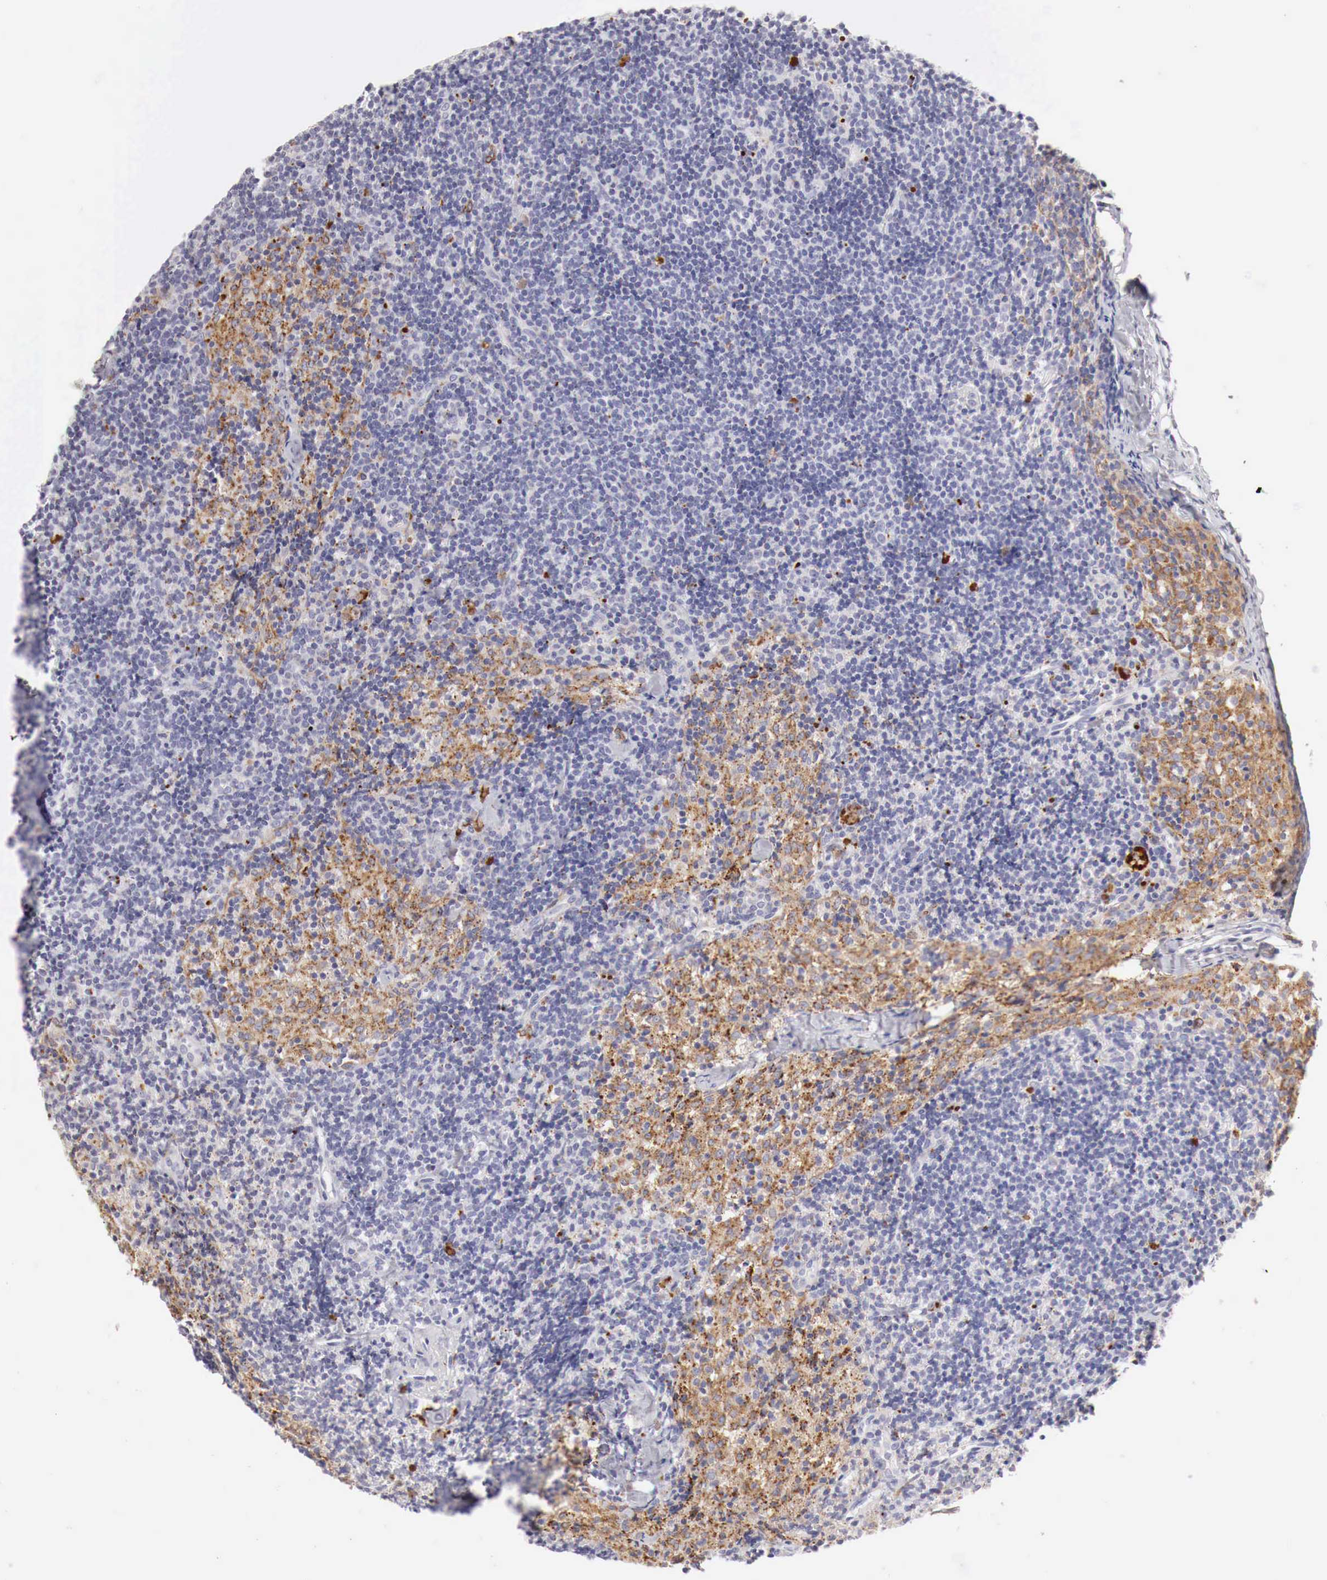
{"staining": {"intensity": "negative", "quantity": "none", "location": "none"}, "tissue": "lymph node", "cell_type": "Germinal center cells", "image_type": "normal", "snomed": [{"axis": "morphology", "description": "Normal tissue, NOS"}, {"axis": "topography", "description": "Lymph node"}], "caption": "An immunohistochemistry (IHC) micrograph of normal lymph node is shown. There is no staining in germinal center cells of lymph node. The staining was performed using DAB (3,3'-diaminobenzidine) to visualize the protein expression in brown, while the nuclei were stained in blue with hematoxylin (Magnification: 20x).", "gene": "GLA", "patient": {"sex": "female", "age": 35}}